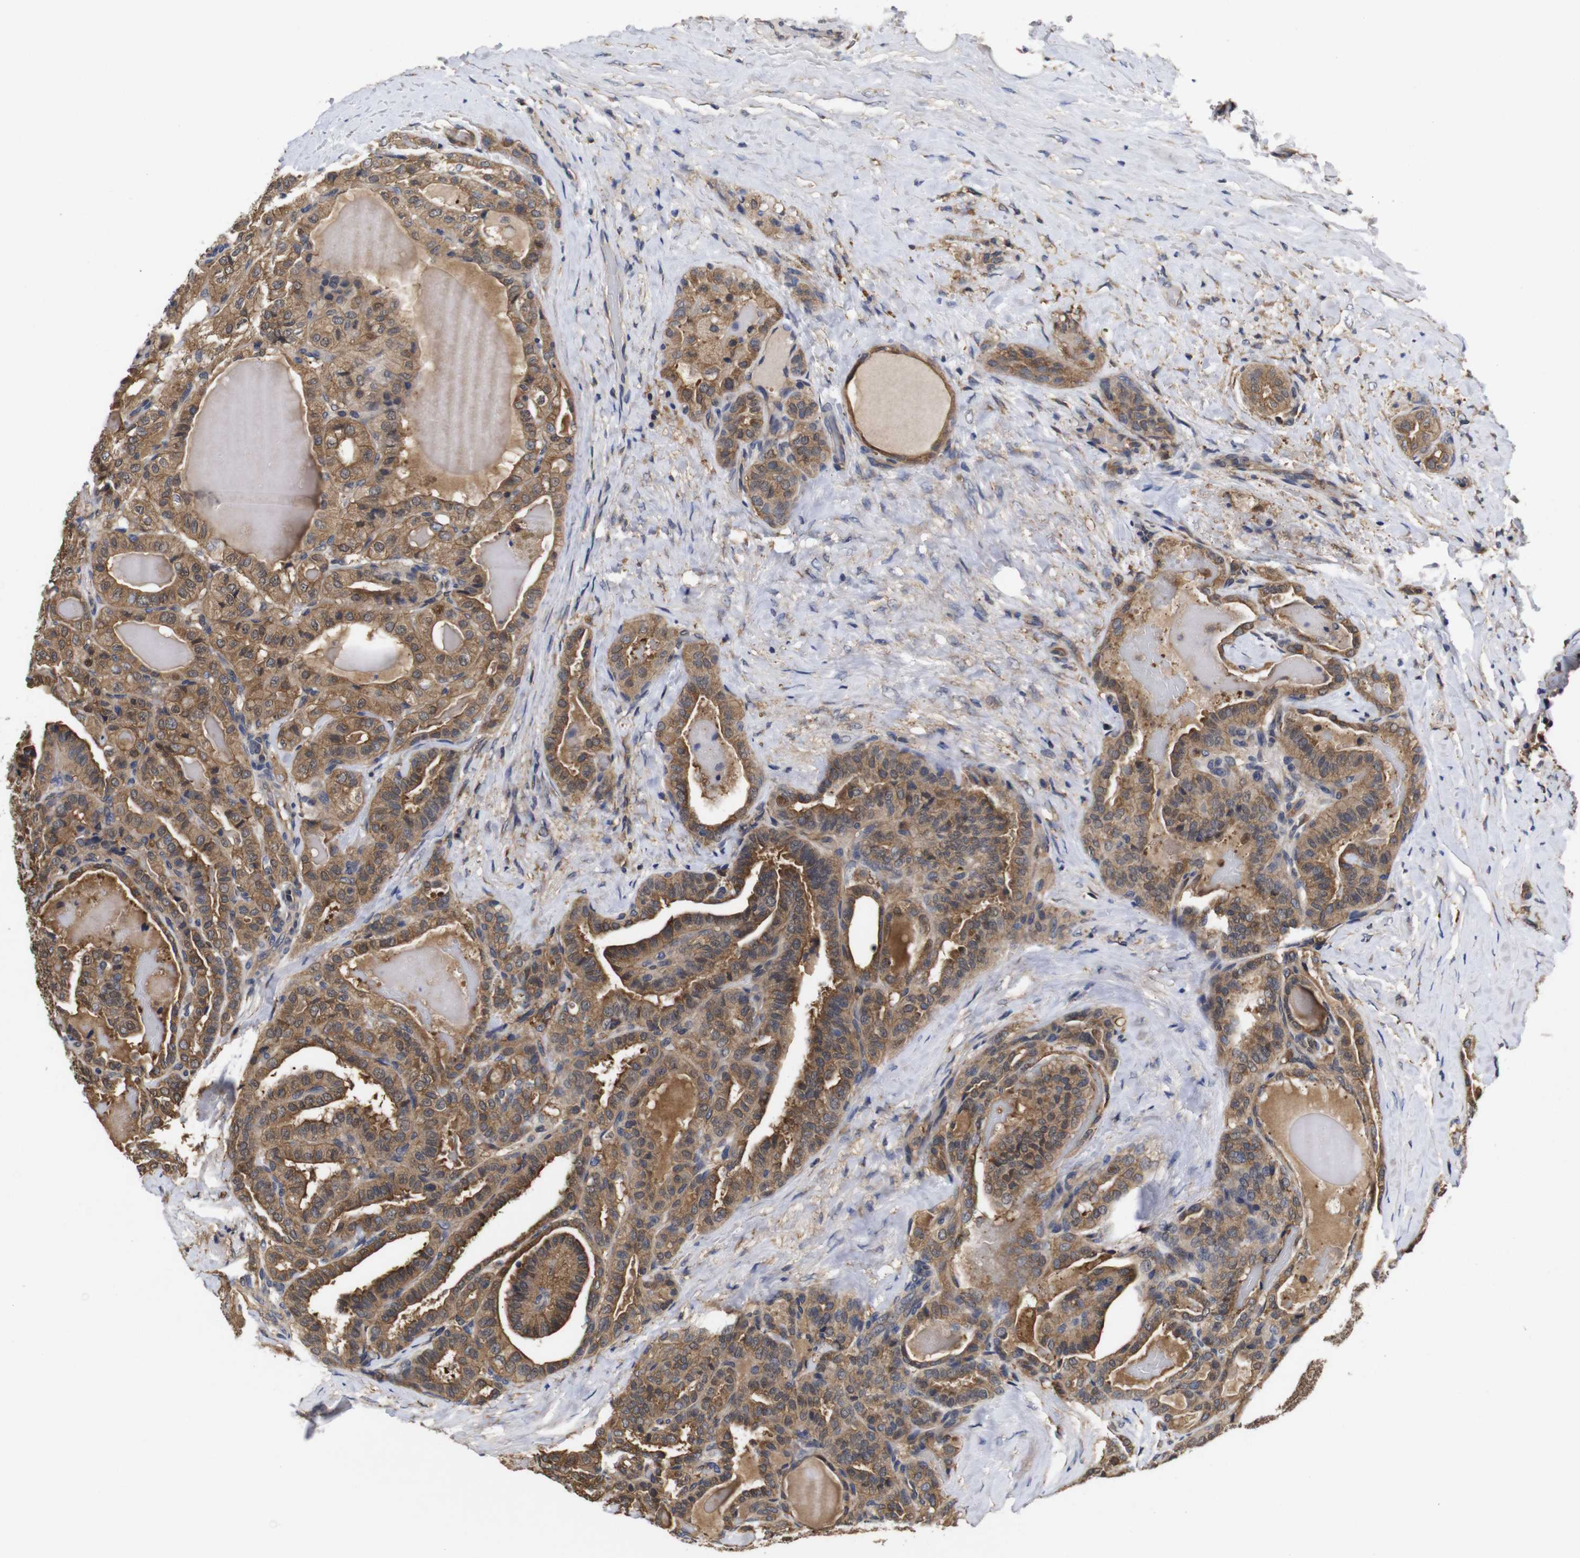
{"staining": {"intensity": "moderate", "quantity": ">75%", "location": "cytoplasmic/membranous"}, "tissue": "thyroid cancer", "cell_type": "Tumor cells", "image_type": "cancer", "snomed": [{"axis": "morphology", "description": "Papillary adenocarcinoma, NOS"}, {"axis": "topography", "description": "Thyroid gland"}], "caption": "DAB (3,3'-diaminobenzidine) immunohistochemical staining of human thyroid papillary adenocarcinoma demonstrates moderate cytoplasmic/membranous protein expression in approximately >75% of tumor cells.", "gene": "LRRCC1", "patient": {"sex": "male", "age": 77}}